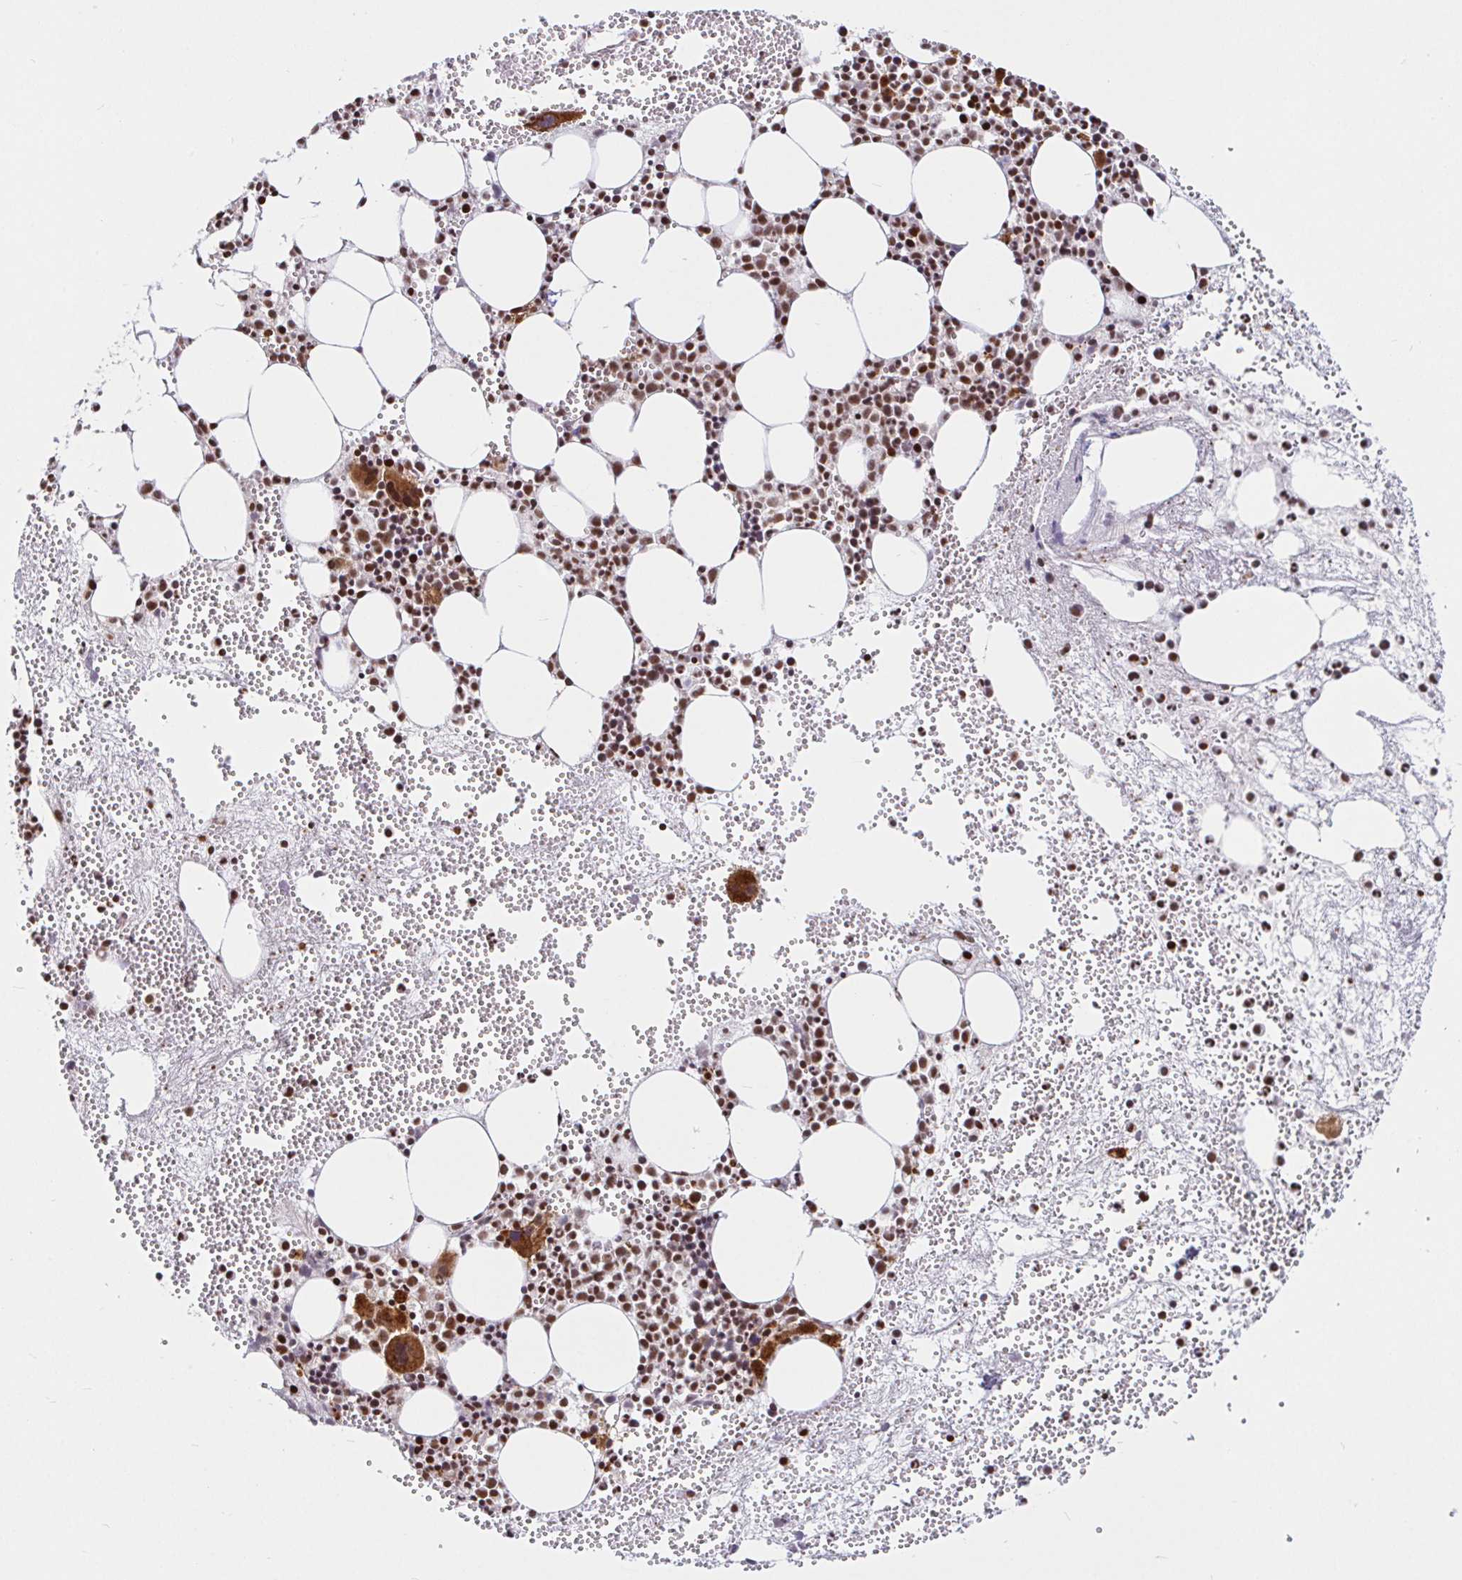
{"staining": {"intensity": "strong", "quantity": ">75%", "location": "cytoplasmic/membranous,nuclear"}, "tissue": "bone marrow", "cell_type": "Hematopoietic cells", "image_type": "normal", "snomed": [{"axis": "morphology", "description": "Normal tissue, NOS"}, {"axis": "topography", "description": "Bone marrow"}], "caption": "Hematopoietic cells demonstrate high levels of strong cytoplasmic/membranous,nuclear expression in about >75% of cells in normal bone marrow. Using DAB (brown) and hematoxylin (blue) stains, captured at high magnification using brightfield microscopy.", "gene": "SP3", "patient": {"sex": "female", "age": 57}}